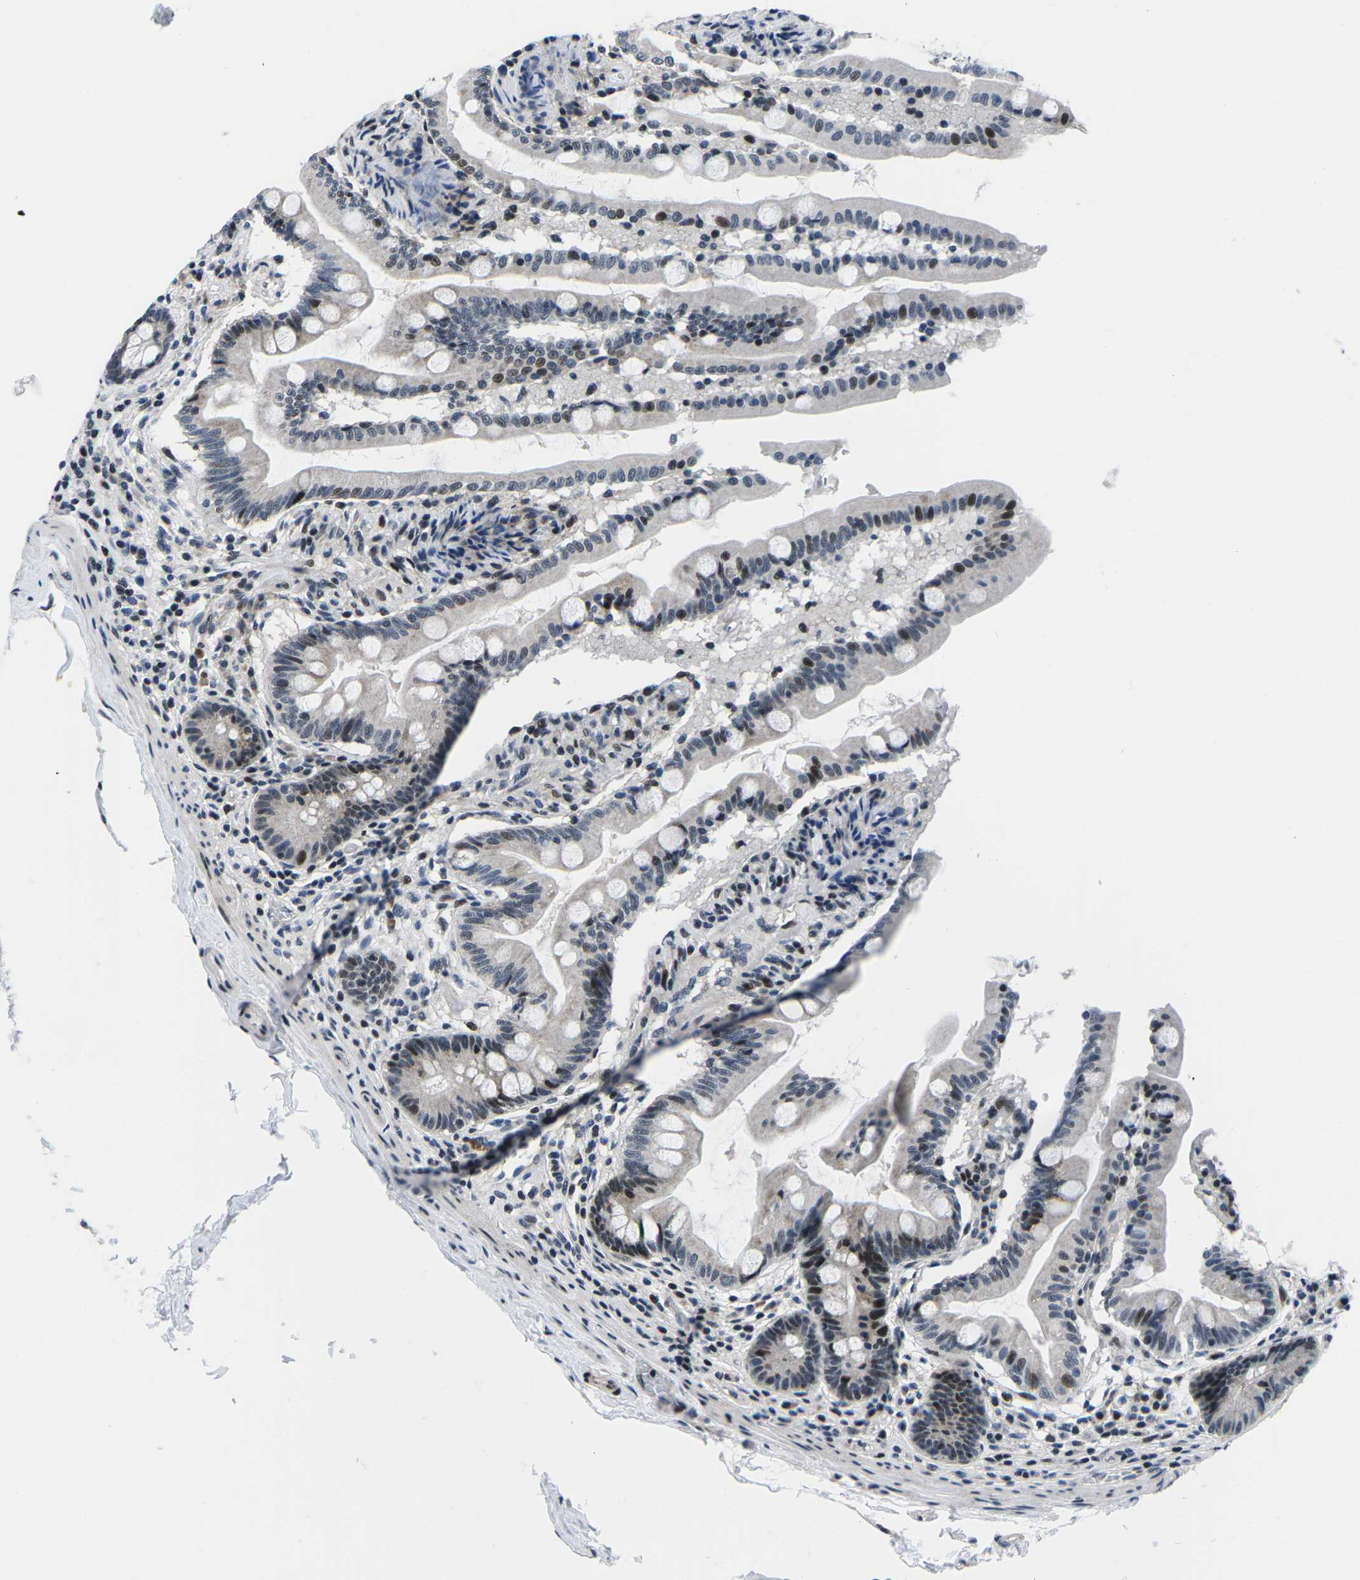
{"staining": {"intensity": "strong", "quantity": "25%-75%", "location": "nuclear"}, "tissue": "small intestine", "cell_type": "Glandular cells", "image_type": "normal", "snomed": [{"axis": "morphology", "description": "Normal tissue, NOS"}, {"axis": "topography", "description": "Small intestine"}], "caption": "IHC image of normal human small intestine stained for a protein (brown), which reveals high levels of strong nuclear positivity in about 25%-75% of glandular cells.", "gene": "CDC73", "patient": {"sex": "female", "age": 56}}